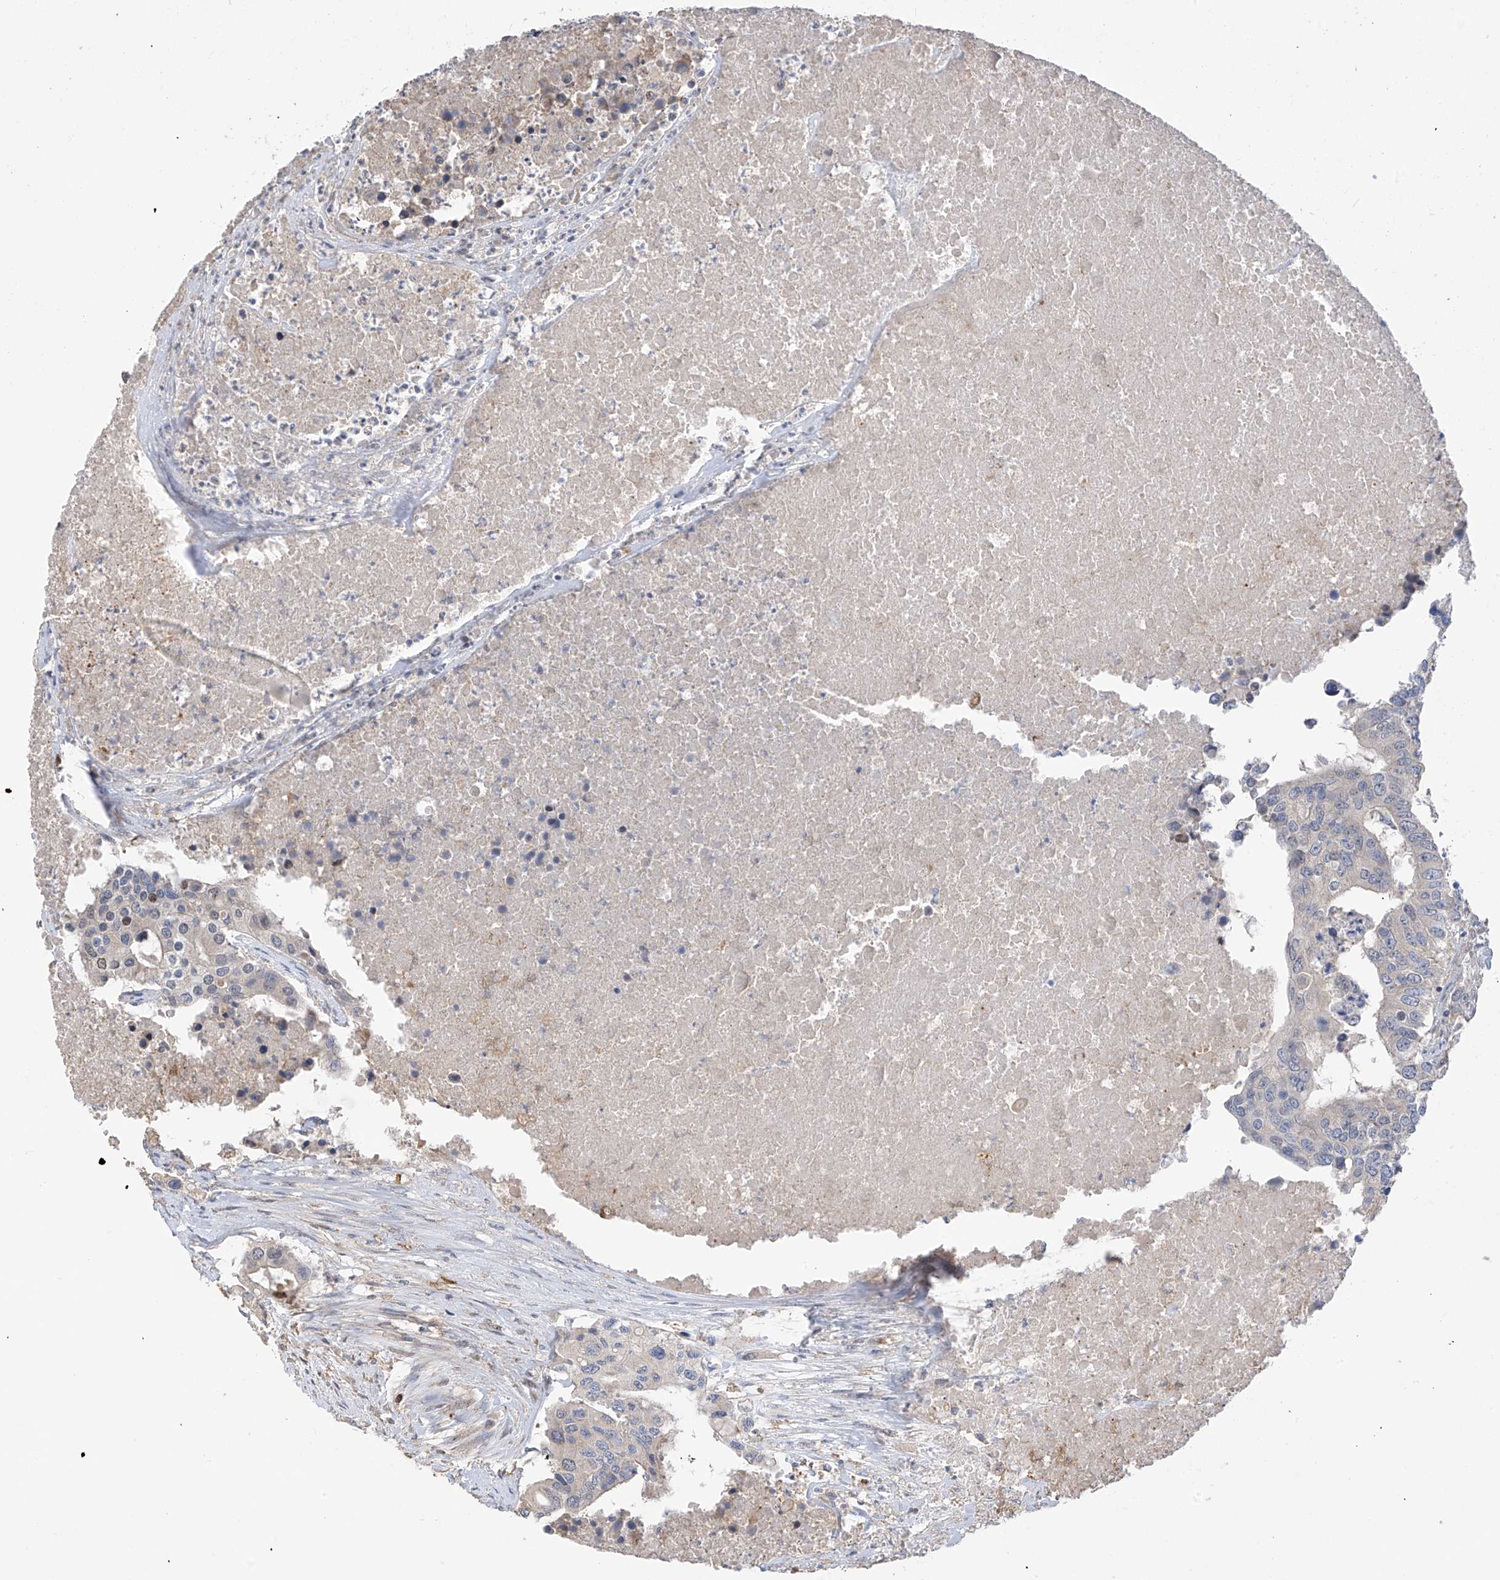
{"staining": {"intensity": "negative", "quantity": "none", "location": "none"}, "tissue": "colorectal cancer", "cell_type": "Tumor cells", "image_type": "cancer", "snomed": [{"axis": "morphology", "description": "Adenocarcinoma, NOS"}, {"axis": "topography", "description": "Colon"}], "caption": "An immunohistochemistry (IHC) micrograph of colorectal adenocarcinoma is shown. There is no staining in tumor cells of colorectal adenocarcinoma.", "gene": "PHACTR4", "patient": {"sex": "male", "age": 77}}